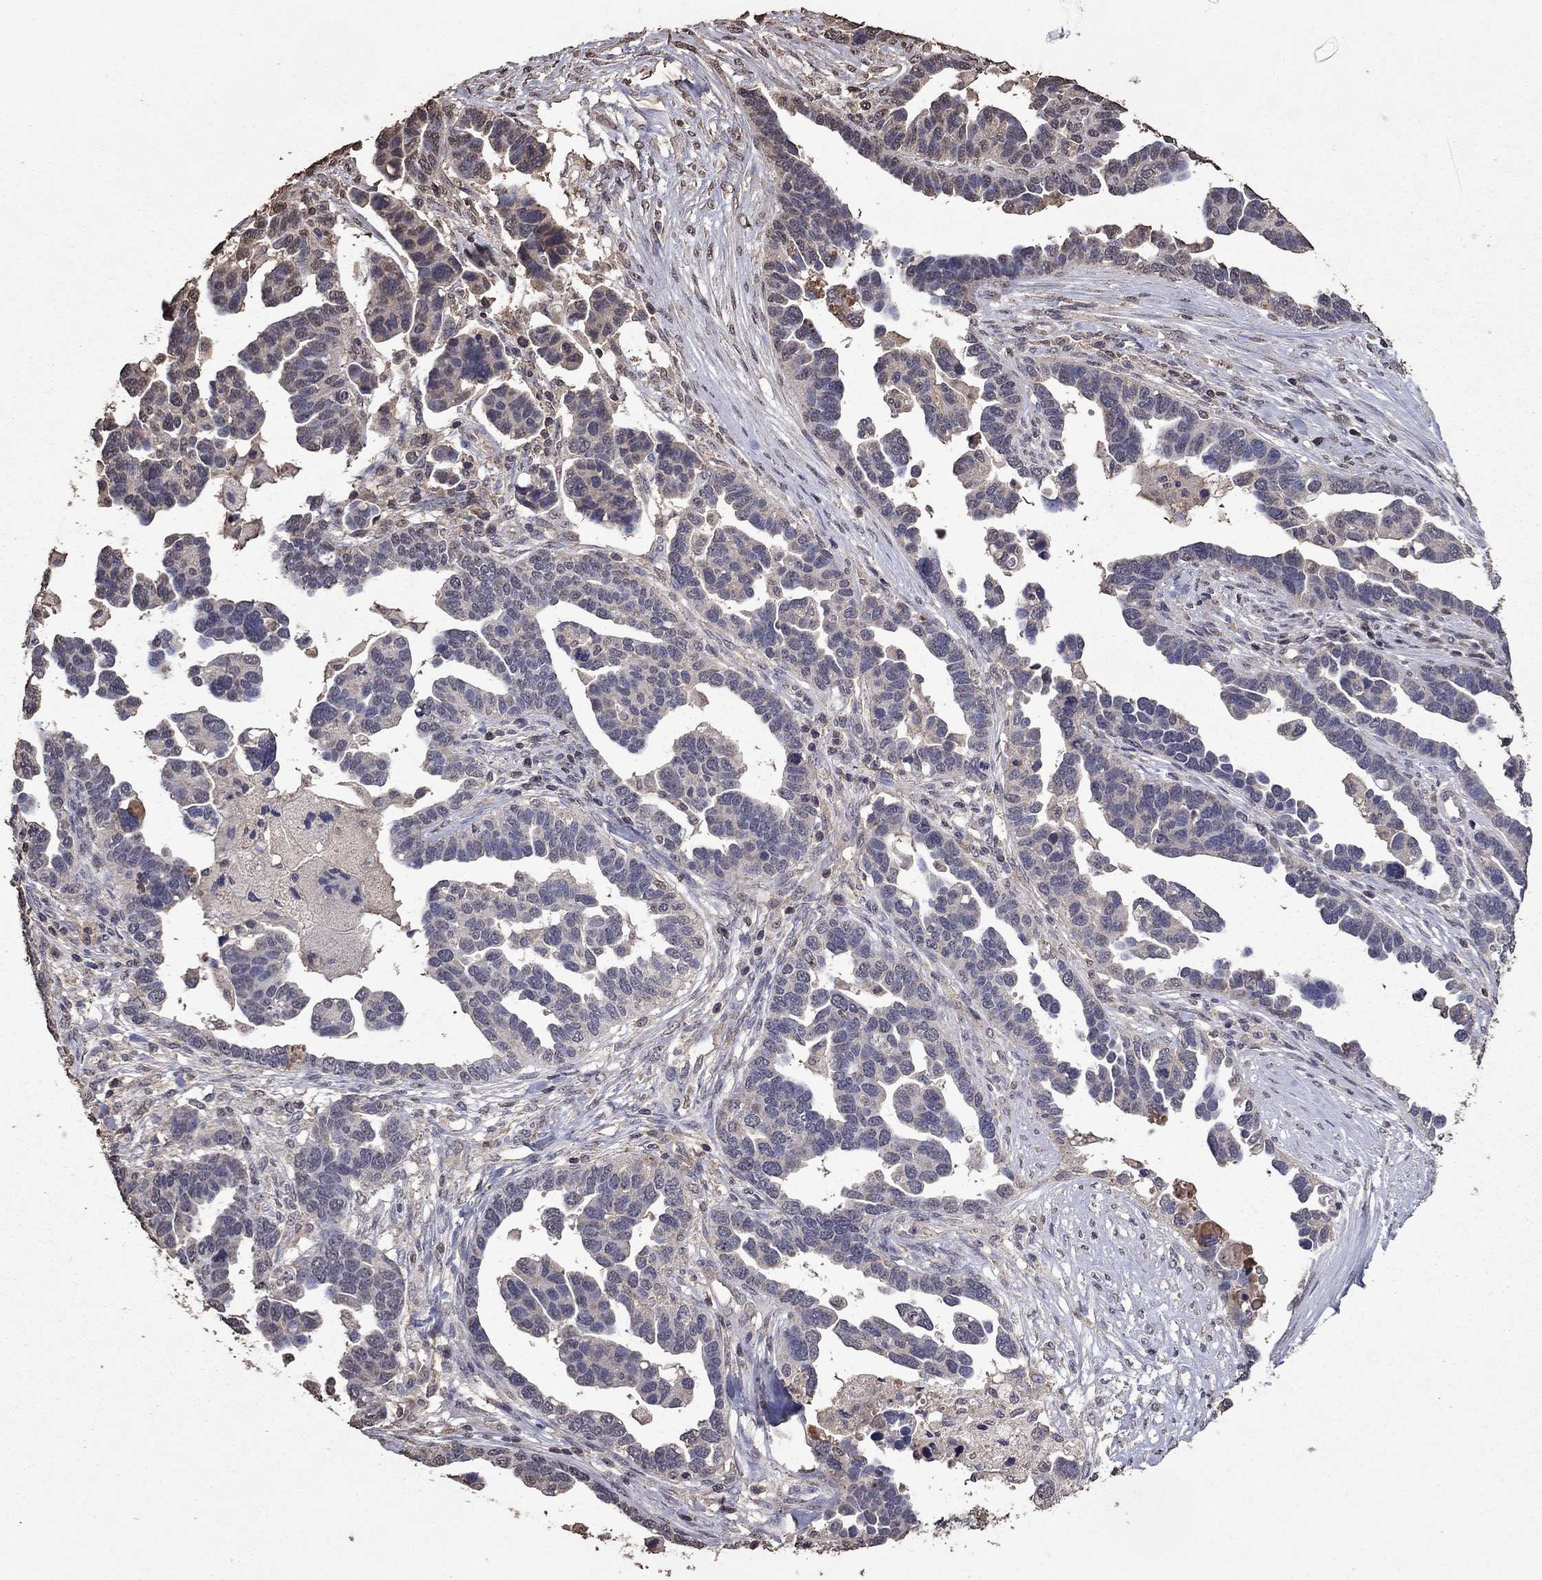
{"staining": {"intensity": "negative", "quantity": "none", "location": "none"}, "tissue": "ovarian cancer", "cell_type": "Tumor cells", "image_type": "cancer", "snomed": [{"axis": "morphology", "description": "Cystadenocarcinoma, serous, NOS"}, {"axis": "topography", "description": "Ovary"}], "caption": "IHC of ovarian serous cystadenocarcinoma exhibits no positivity in tumor cells. (IHC, brightfield microscopy, high magnification).", "gene": "SERPINA5", "patient": {"sex": "female", "age": 54}}